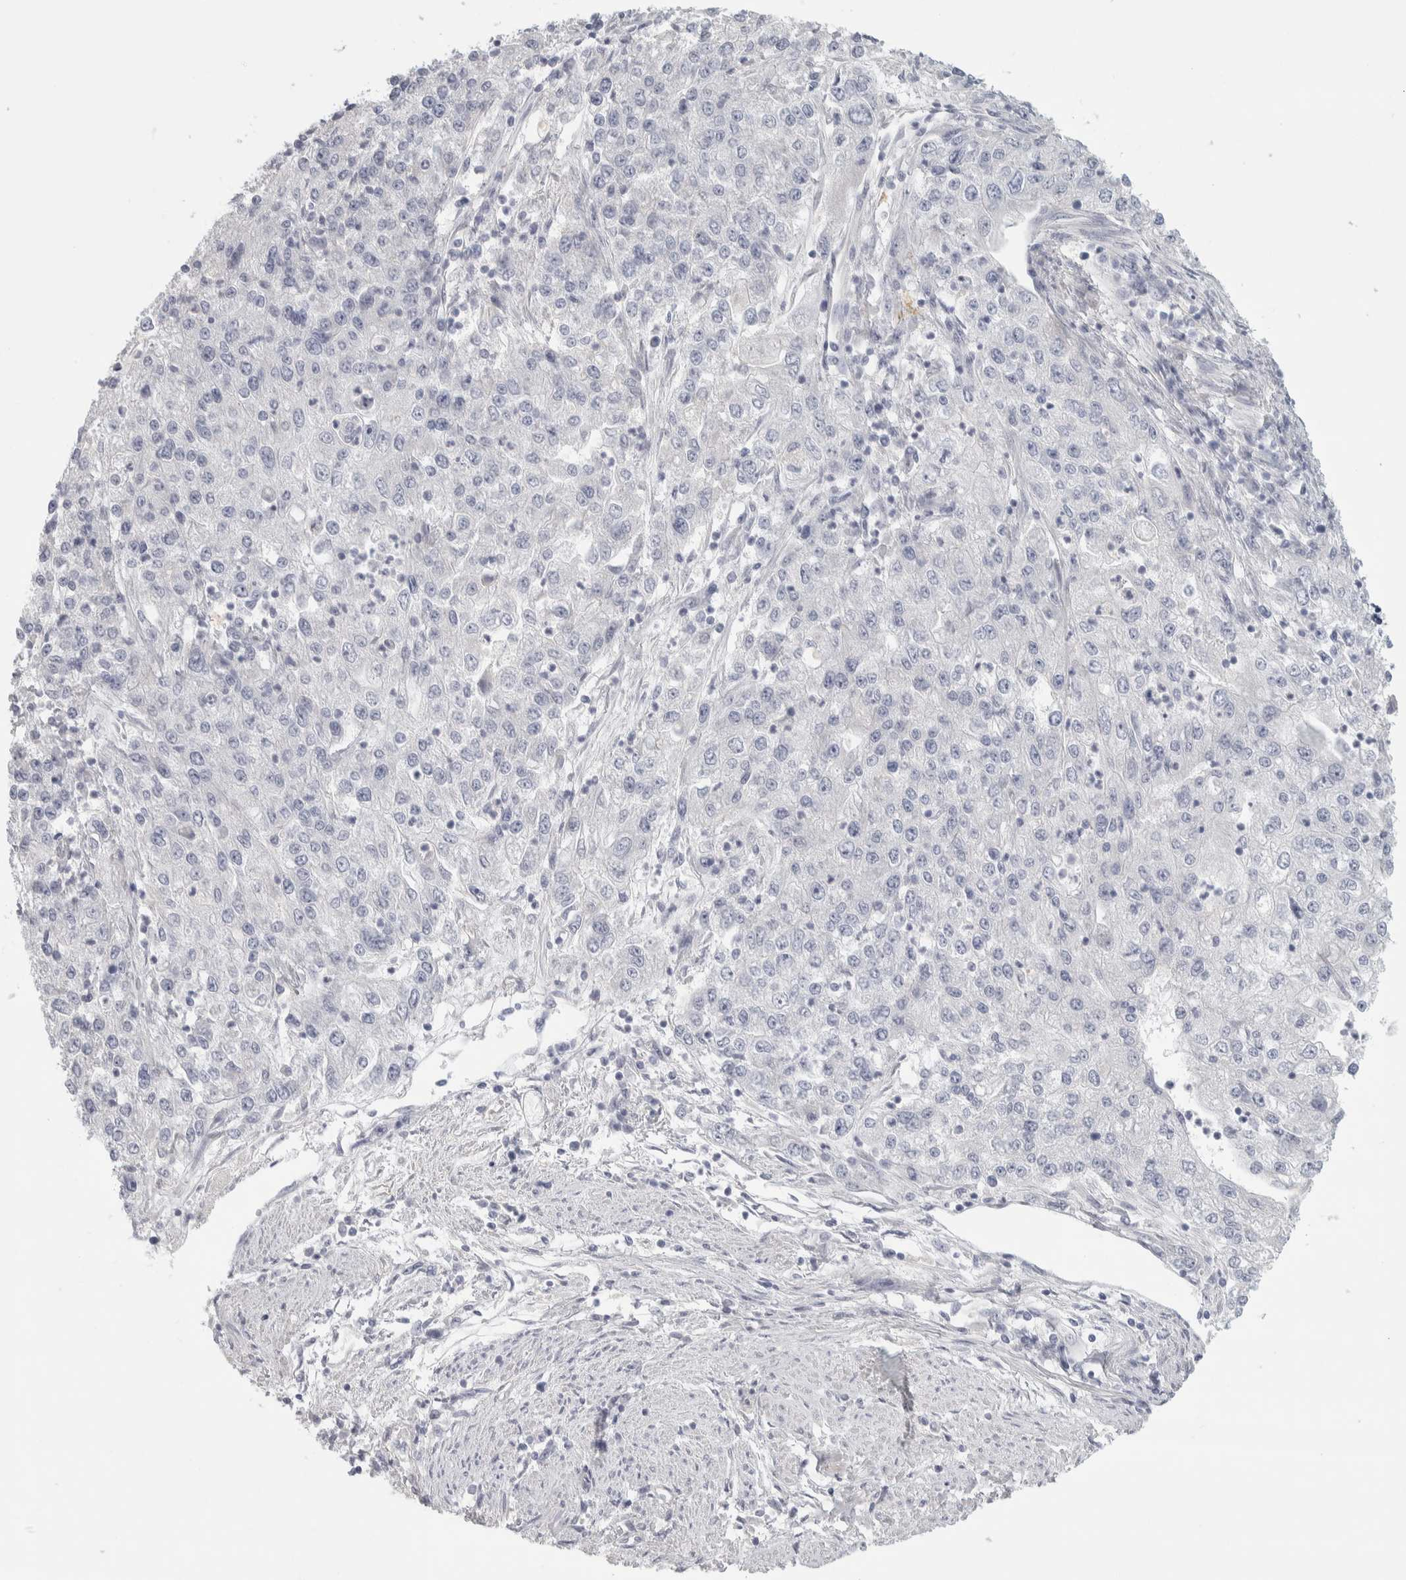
{"staining": {"intensity": "negative", "quantity": "none", "location": "none"}, "tissue": "endometrial cancer", "cell_type": "Tumor cells", "image_type": "cancer", "snomed": [{"axis": "morphology", "description": "Adenocarcinoma, NOS"}, {"axis": "topography", "description": "Endometrium"}], "caption": "Endometrial adenocarcinoma stained for a protein using immunohistochemistry (IHC) demonstrates no positivity tumor cells.", "gene": "DCXR", "patient": {"sex": "female", "age": 49}}